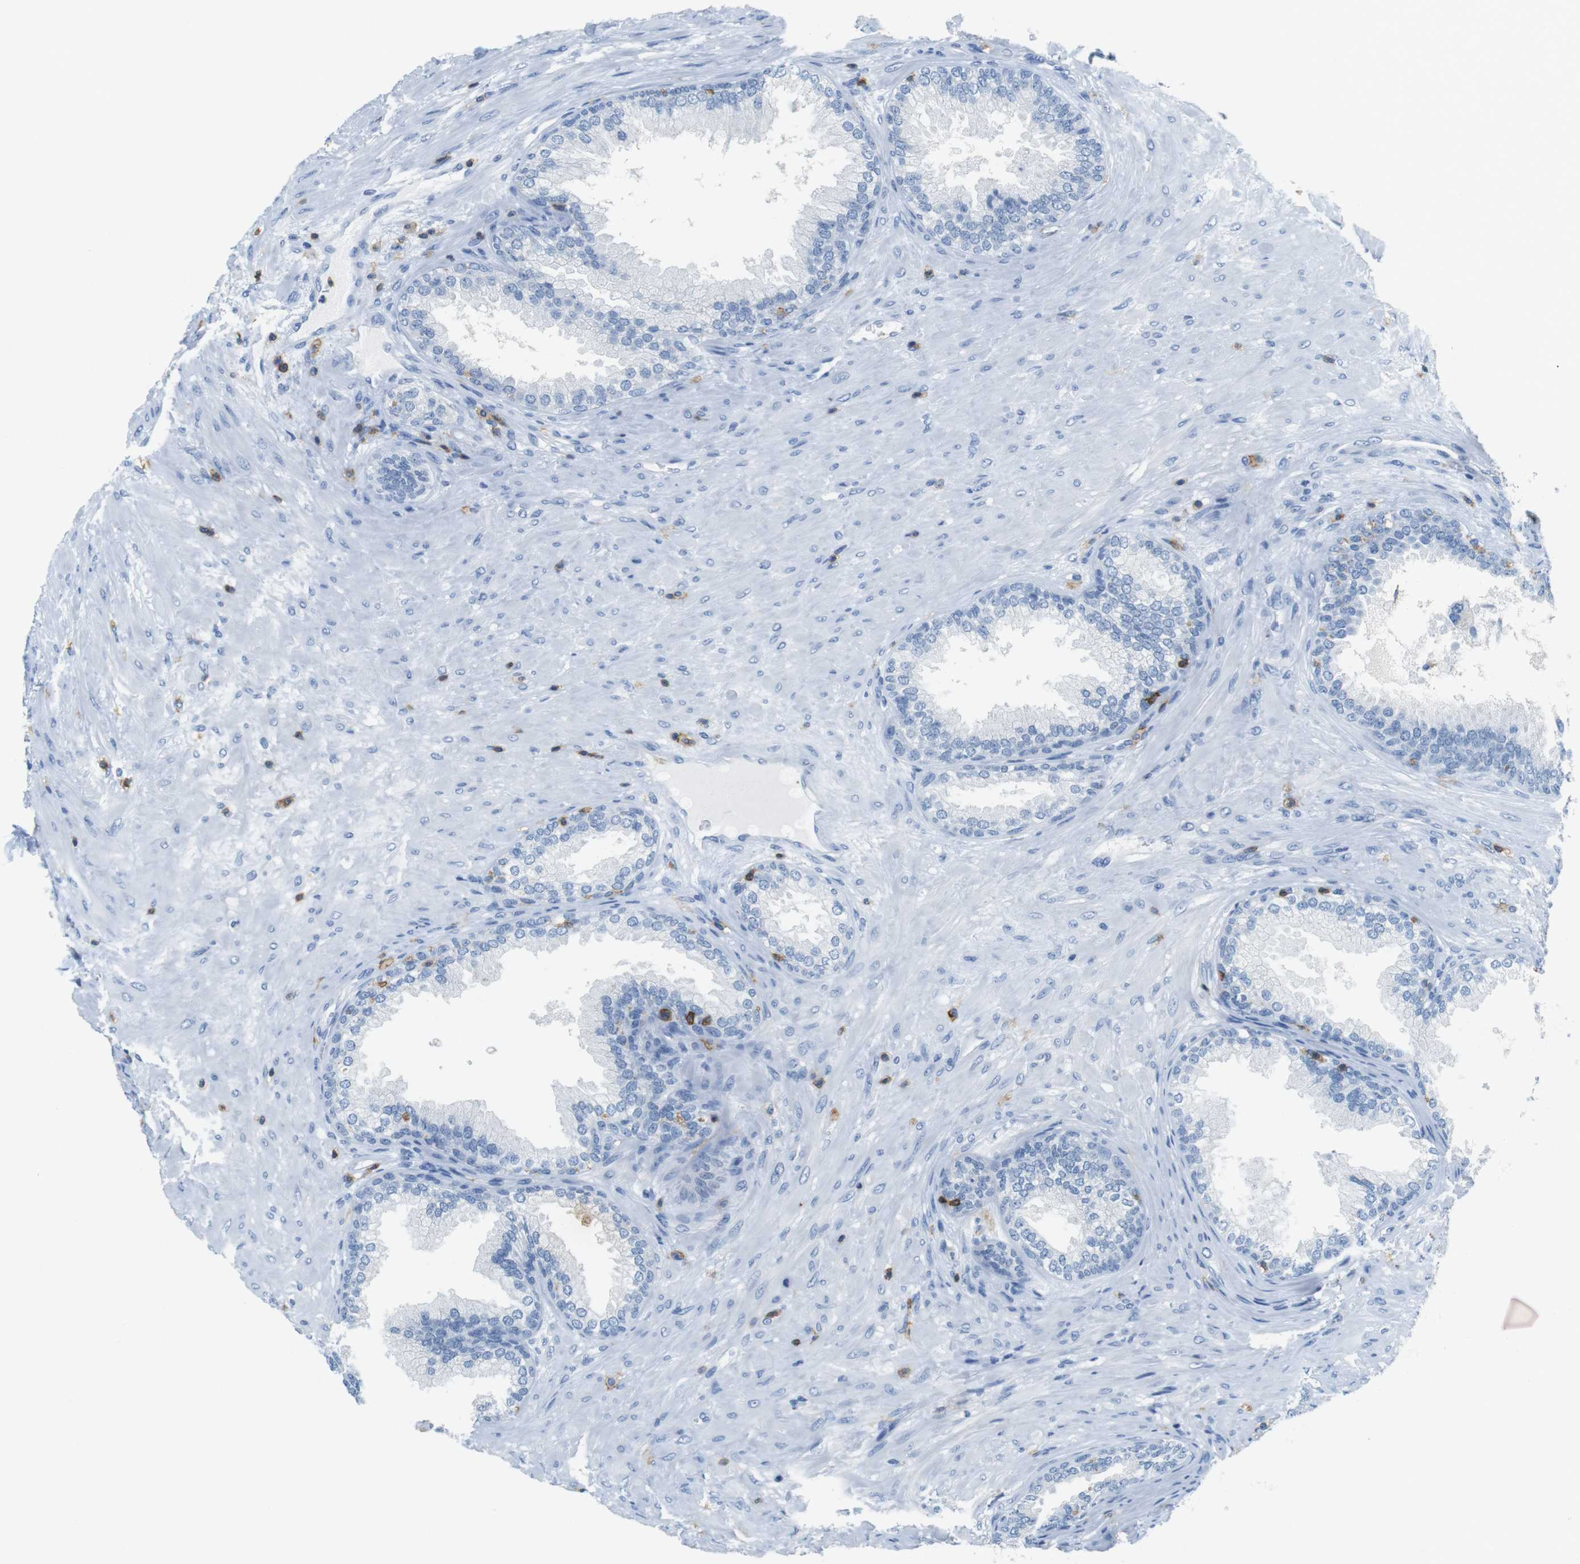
{"staining": {"intensity": "negative", "quantity": "none", "location": "none"}, "tissue": "prostate", "cell_type": "Glandular cells", "image_type": "normal", "snomed": [{"axis": "morphology", "description": "Normal tissue, NOS"}, {"axis": "topography", "description": "Prostate"}], "caption": "The image reveals no staining of glandular cells in unremarkable prostate.", "gene": "LAT", "patient": {"sex": "male", "age": 76}}